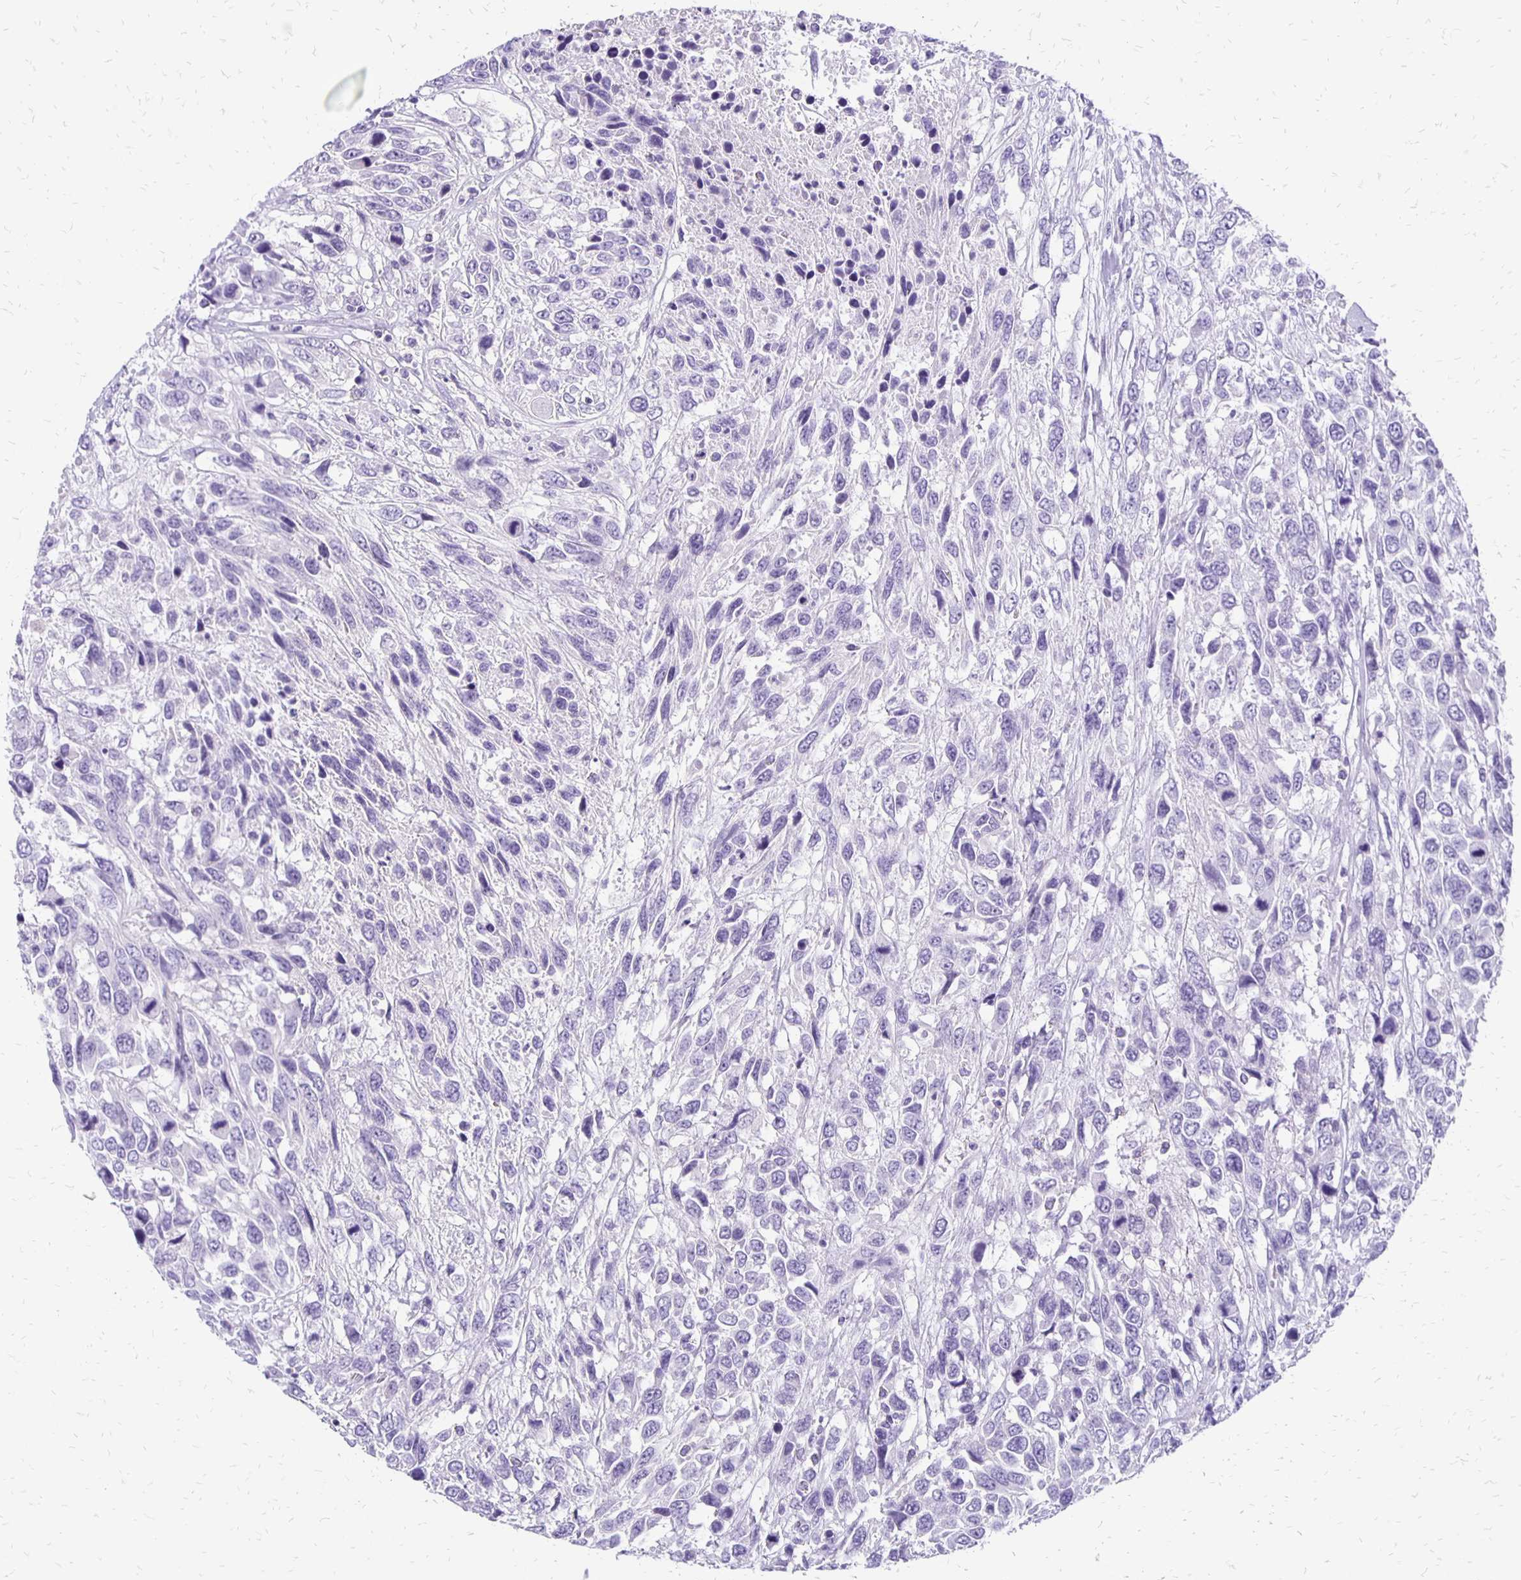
{"staining": {"intensity": "negative", "quantity": "none", "location": "none"}, "tissue": "urothelial cancer", "cell_type": "Tumor cells", "image_type": "cancer", "snomed": [{"axis": "morphology", "description": "Urothelial carcinoma, High grade"}, {"axis": "topography", "description": "Urinary bladder"}], "caption": "DAB immunohistochemical staining of human urothelial cancer displays no significant expression in tumor cells.", "gene": "ANKRD45", "patient": {"sex": "female", "age": 70}}